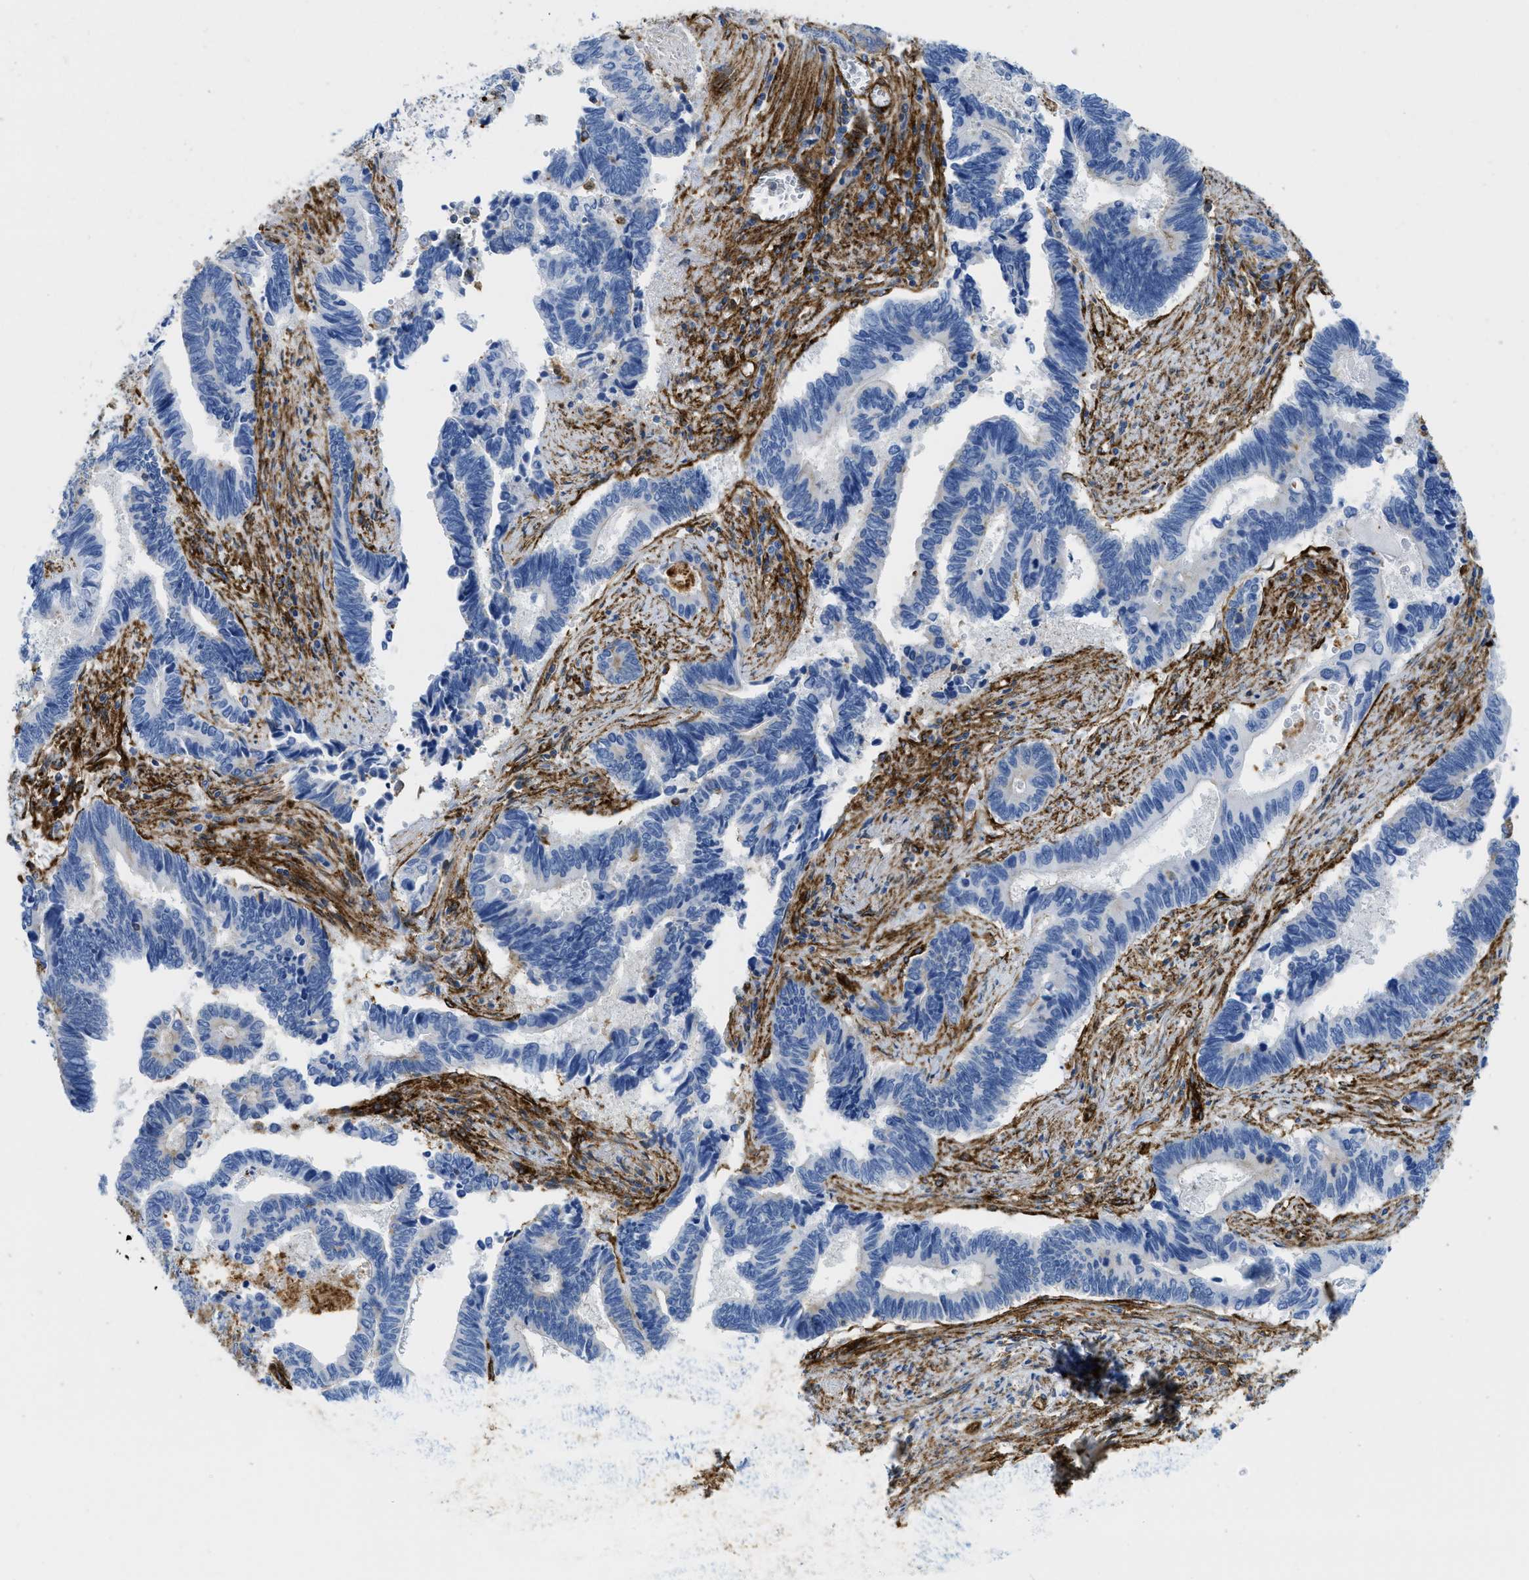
{"staining": {"intensity": "negative", "quantity": "none", "location": "none"}, "tissue": "pancreatic cancer", "cell_type": "Tumor cells", "image_type": "cancer", "snomed": [{"axis": "morphology", "description": "Adenocarcinoma, NOS"}, {"axis": "topography", "description": "Pancreas"}], "caption": "The photomicrograph demonstrates no staining of tumor cells in pancreatic cancer (adenocarcinoma).", "gene": "HIP1", "patient": {"sex": "female", "age": 70}}